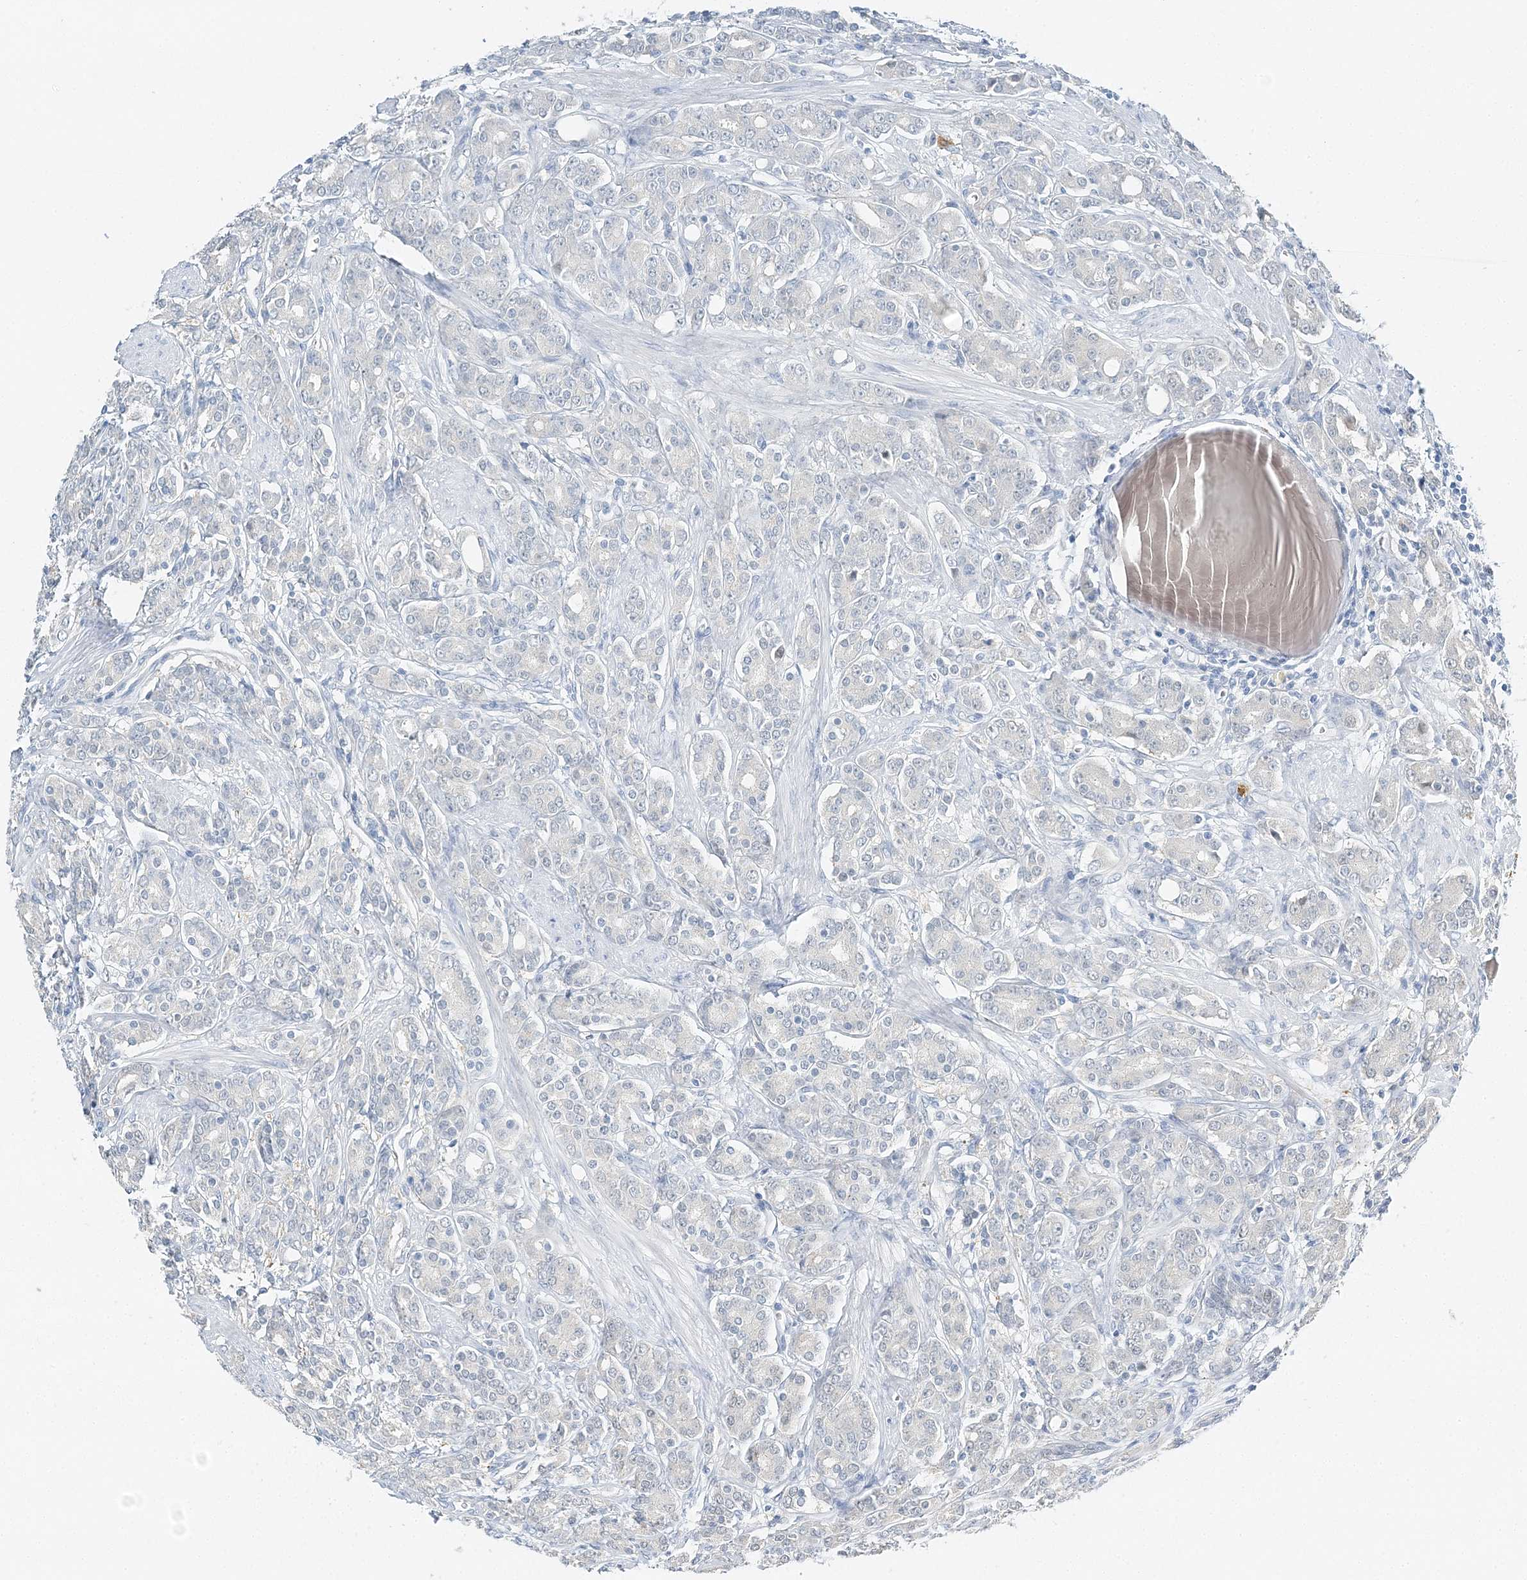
{"staining": {"intensity": "negative", "quantity": "none", "location": "none"}, "tissue": "prostate cancer", "cell_type": "Tumor cells", "image_type": "cancer", "snomed": [{"axis": "morphology", "description": "Adenocarcinoma, High grade"}, {"axis": "topography", "description": "Prostate"}], "caption": "An immunohistochemistry histopathology image of adenocarcinoma (high-grade) (prostate) is shown. There is no staining in tumor cells of adenocarcinoma (high-grade) (prostate).", "gene": "VILL", "patient": {"sex": "male", "age": 62}}